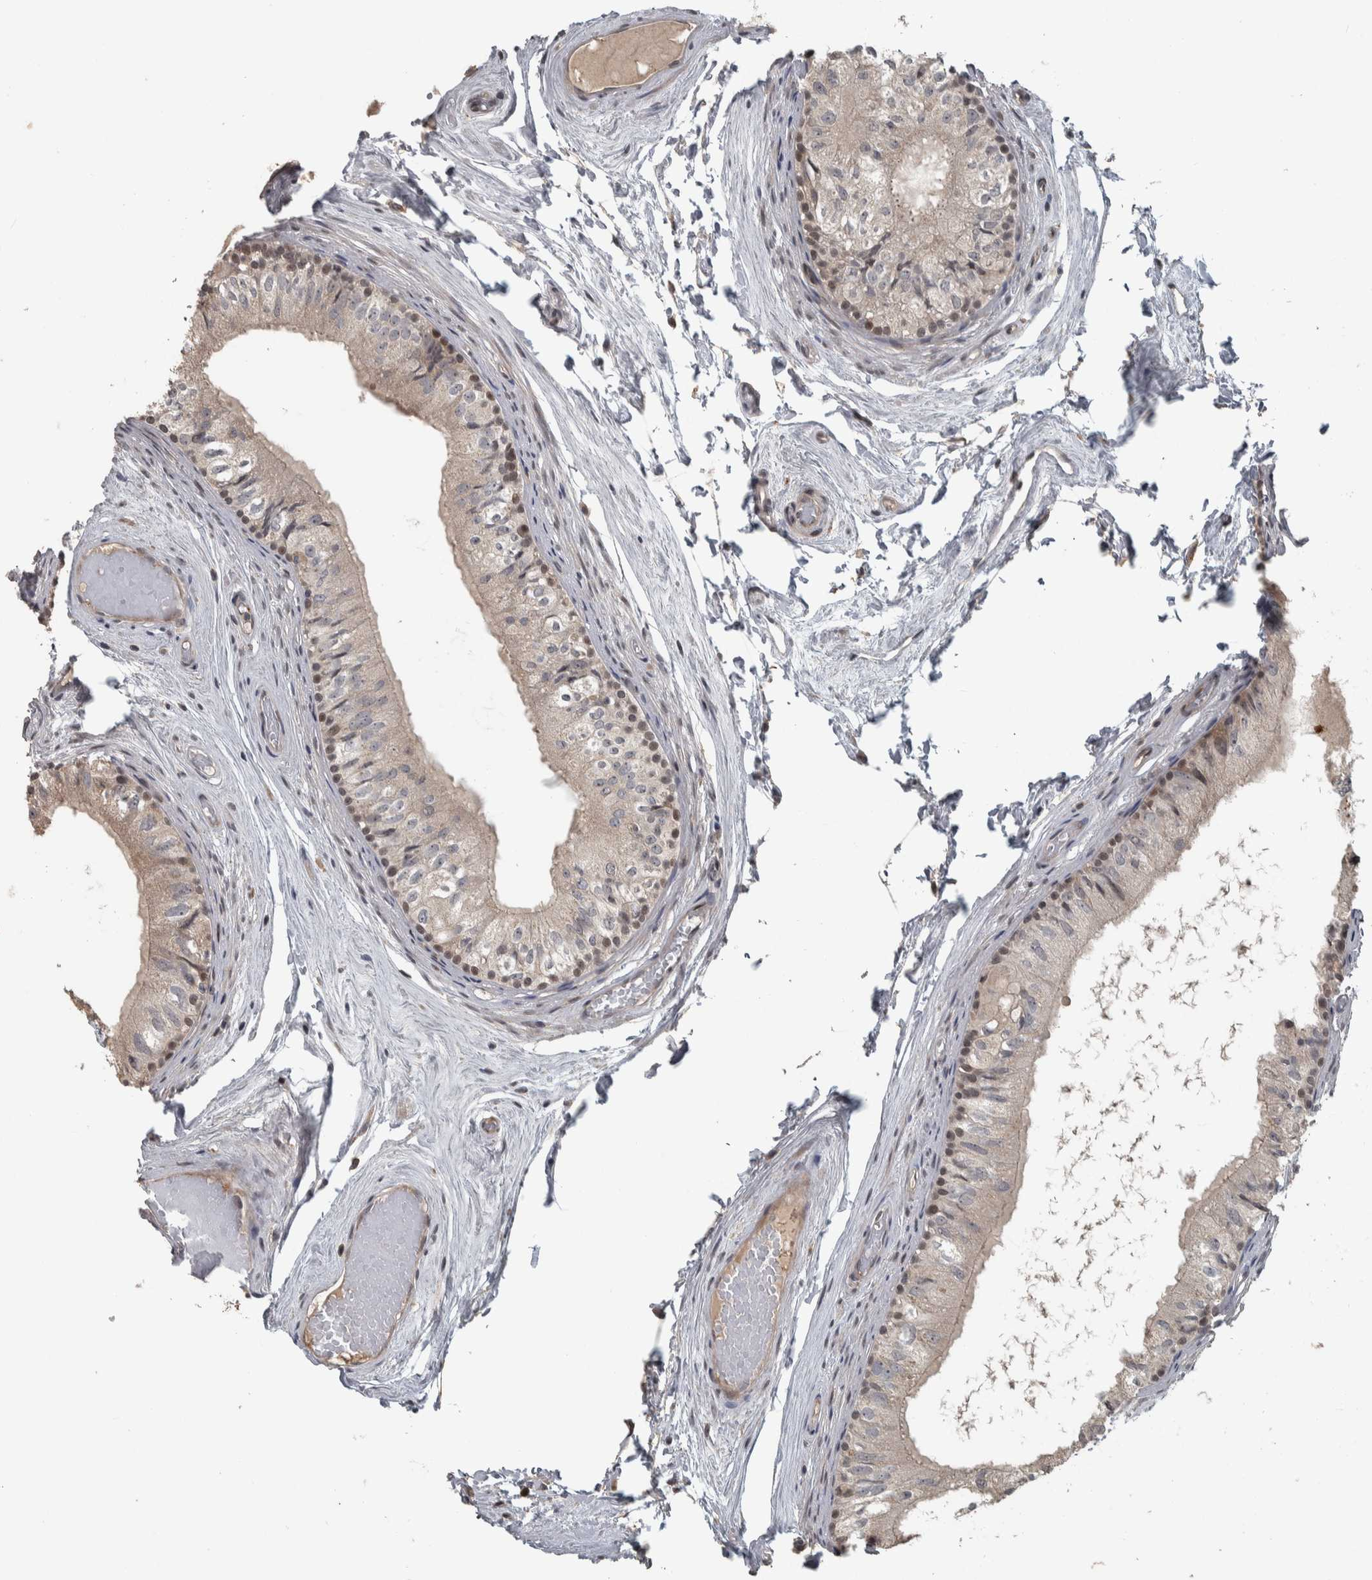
{"staining": {"intensity": "moderate", "quantity": "<25%", "location": "cytoplasmic/membranous,nuclear"}, "tissue": "epididymis", "cell_type": "Glandular cells", "image_type": "normal", "snomed": [{"axis": "morphology", "description": "Normal tissue, NOS"}, {"axis": "topography", "description": "Epididymis"}], "caption": "This photomicrograph shows immunohistochemistry staining of benign human epididymis, with low moderate cytoplasmic/membranous,nuclear positivity in about <25% of glandular cells.", "gene": "ERAL1", "patient": {"sex": "male", "age": 79}}